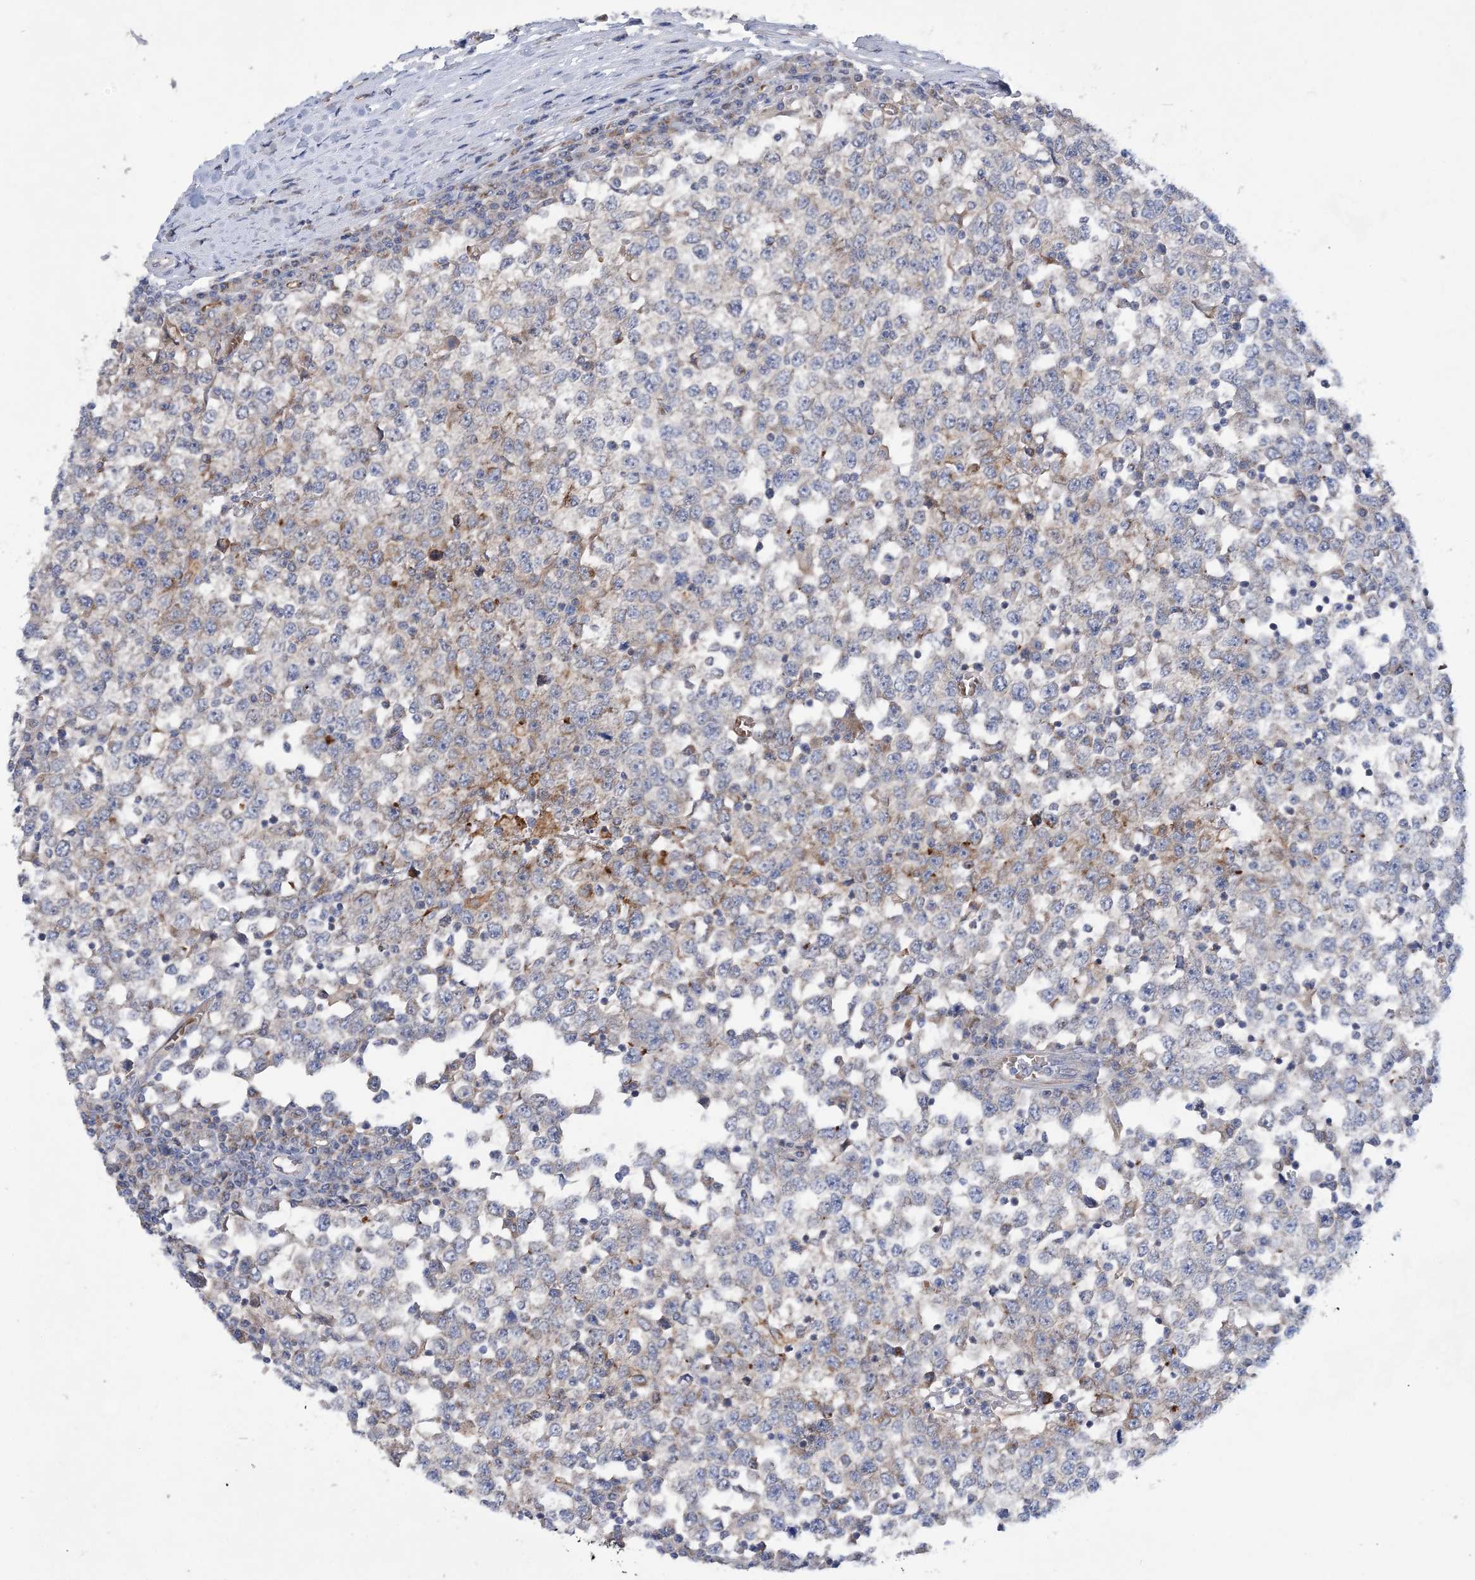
{"staining": {"intensity": "negative", "quantity": "none", "location": "none"}, "tissue": "testis cancer", "cell_type": "Tumor cells", "image_type": "cancer", "snomed": [{"axis": "morphology", "description": "Seminoma, NOS"}, {"axis": "topography", "description": "Testis"}], "caption": "The IHC micrograph has no significant expression in tumor cells of seminoma (testis) tissue.", "gene": "TRAPPC13", "patient": {"sex": "male", "age": 65}}